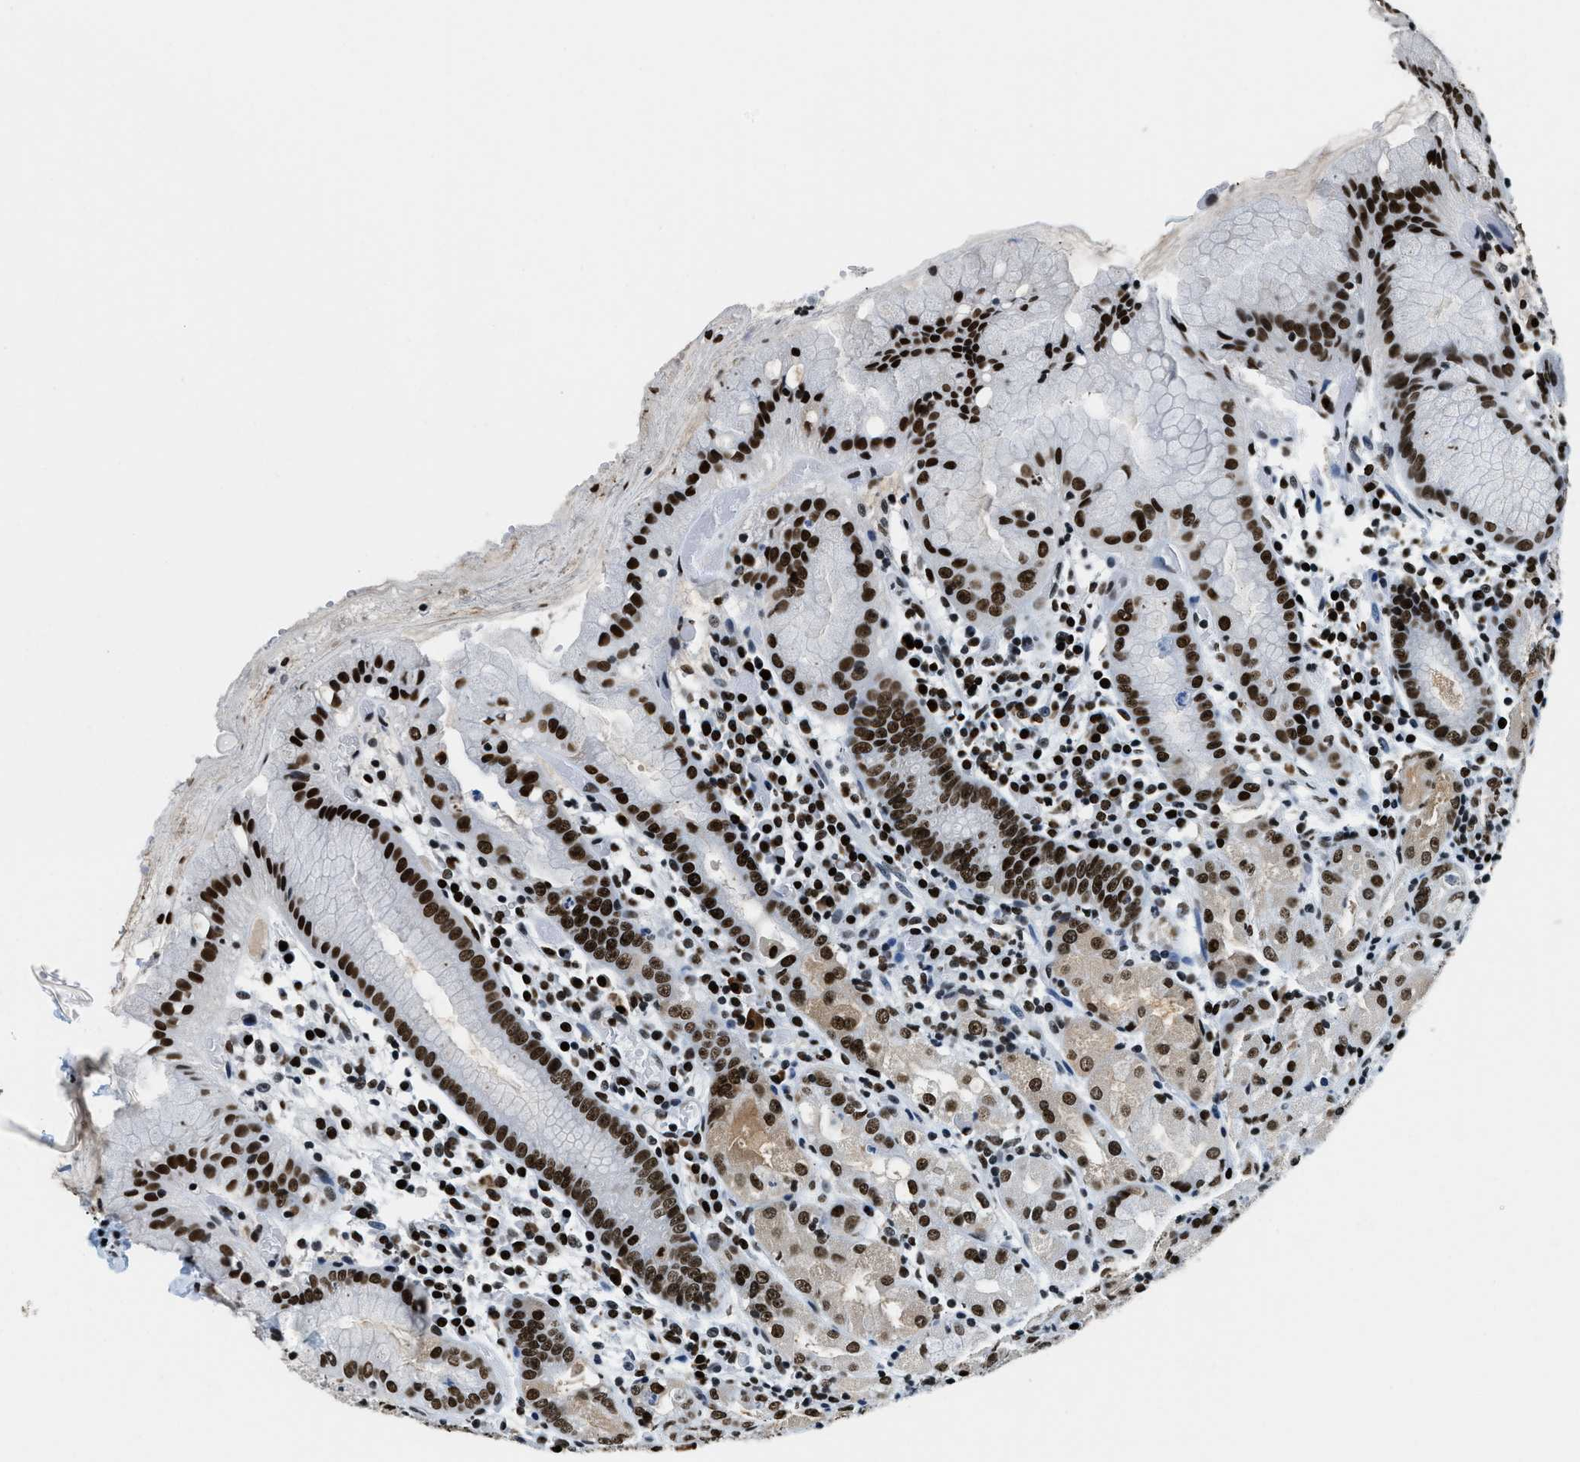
{"staining": {"intensity": "strong", "quantity": ">75%", "location": "nuclear"}, "tissue": "stomach", "cell_type": "Glandular cells", "image_type": "normal", "snomed": [{"axis": "morphology", "description": "Normal tissue, NOS"}, {"axis": "topography", "description": "Stomach"}, {"axis": "topography", "description": "Stomach, lower"}], "caption": "Immunohistochemistry of normal stomach exhibits high levels of strong nuclear positivity in about >75% of glandular cells. The staining was performed using DAB (3,3'-diaminobenzidine), with brown indicating positive protein expression. Nuclei are stained blue with hematoxylin.", "gene": "TOP1", "patient": {"sex": "female", "age": 75}}